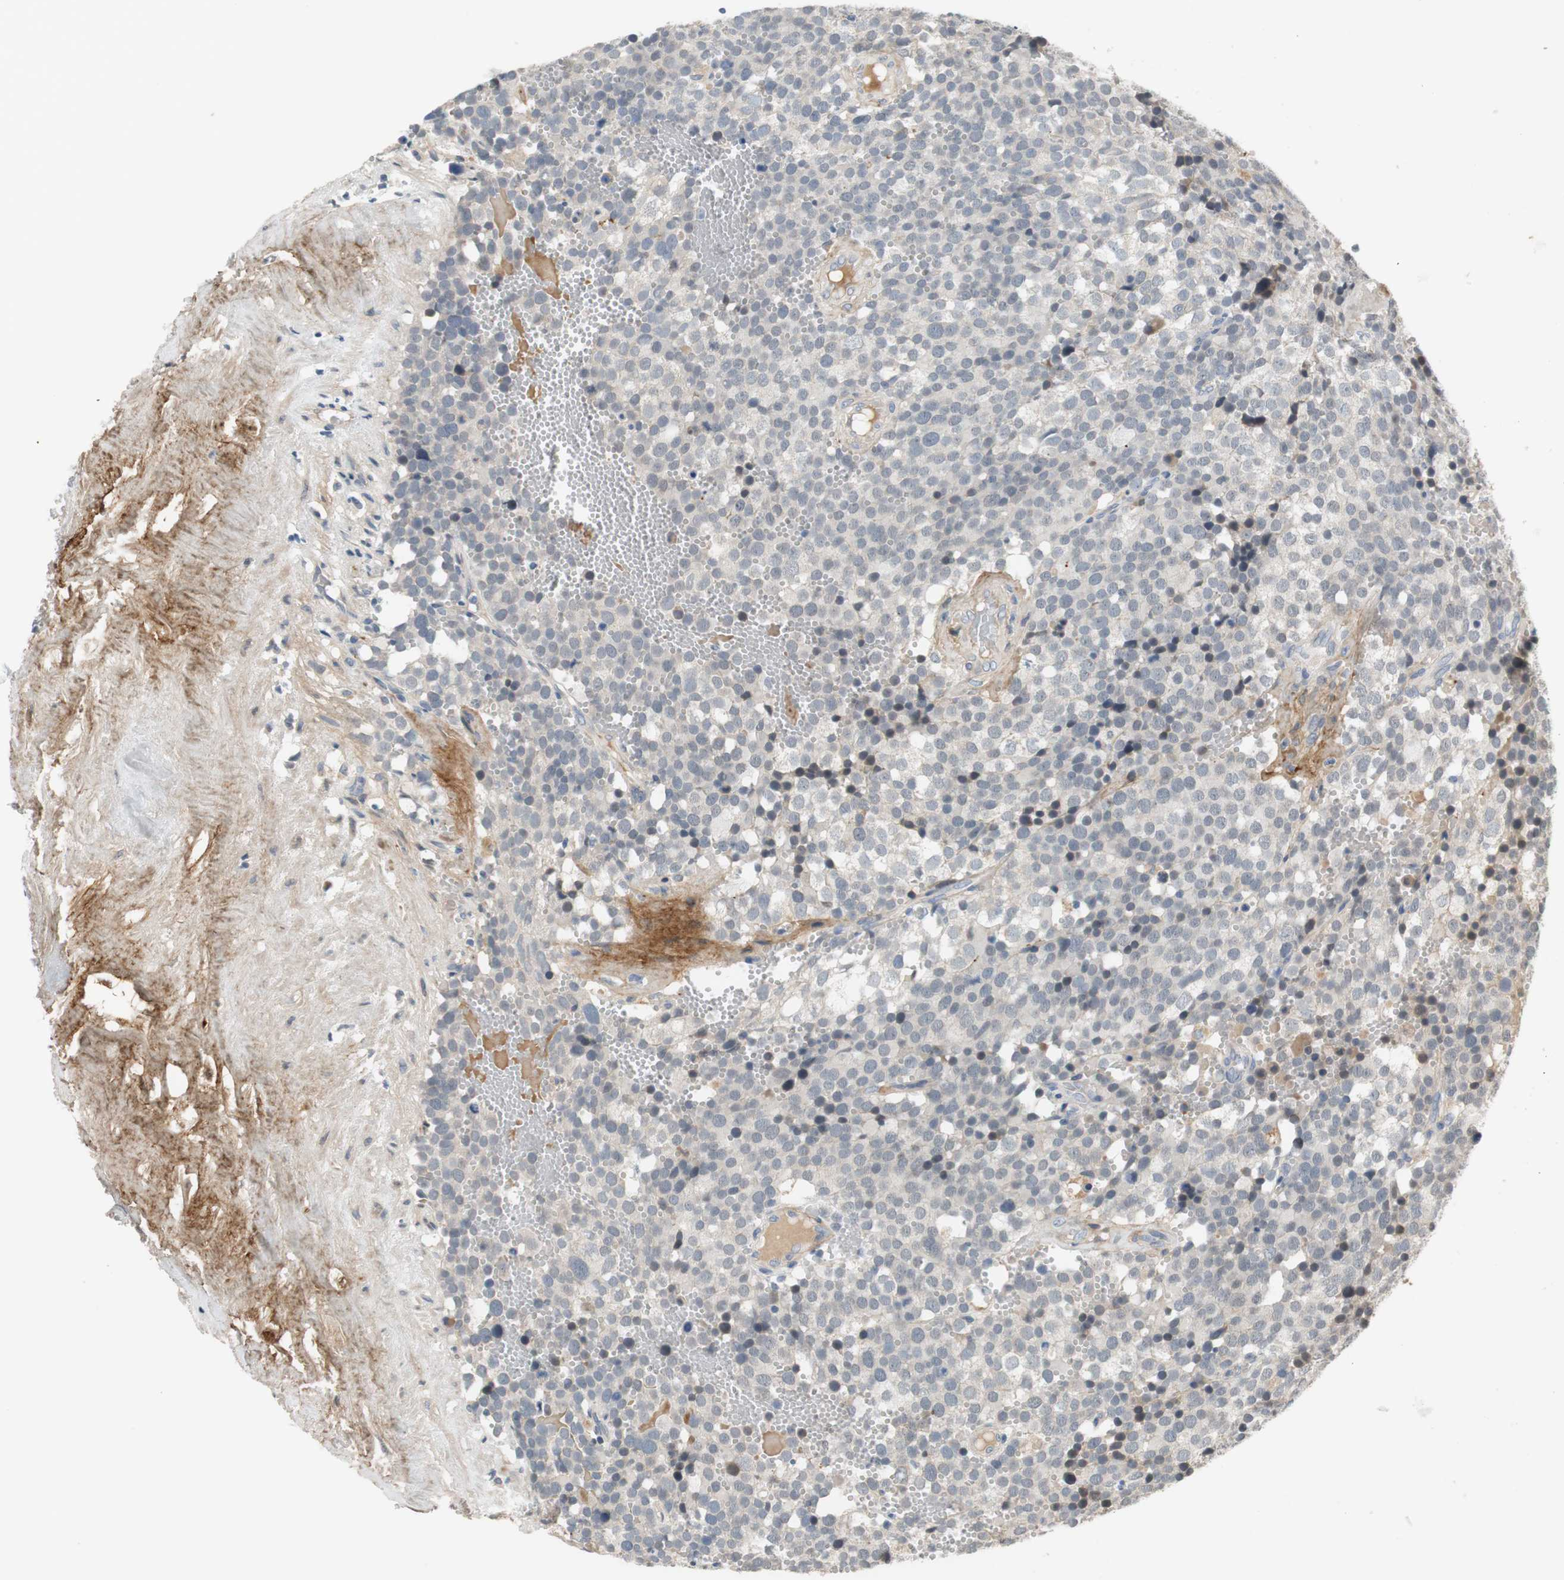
{"staining": {"intensity": "weak", "quantity": "25%-75%", "location": "cytoplasmic/membranous"}, "tissue": "testis cancer", "cell_type": "Tumor cells", "image_type": "cancer", "snomed": [{"axis": "morphology", "description": "Seminoma, NOS"}, {"axis": "topography", "description": "Testis"}], "caption": "This is a micrograph of immunohistochemistry staining of seminoma (testis), which shows weak staining in the cytoplasmic/membranous of tumor cells.", "gene": "COL12A1", "patient": {"sex": "male", "age": 71}}